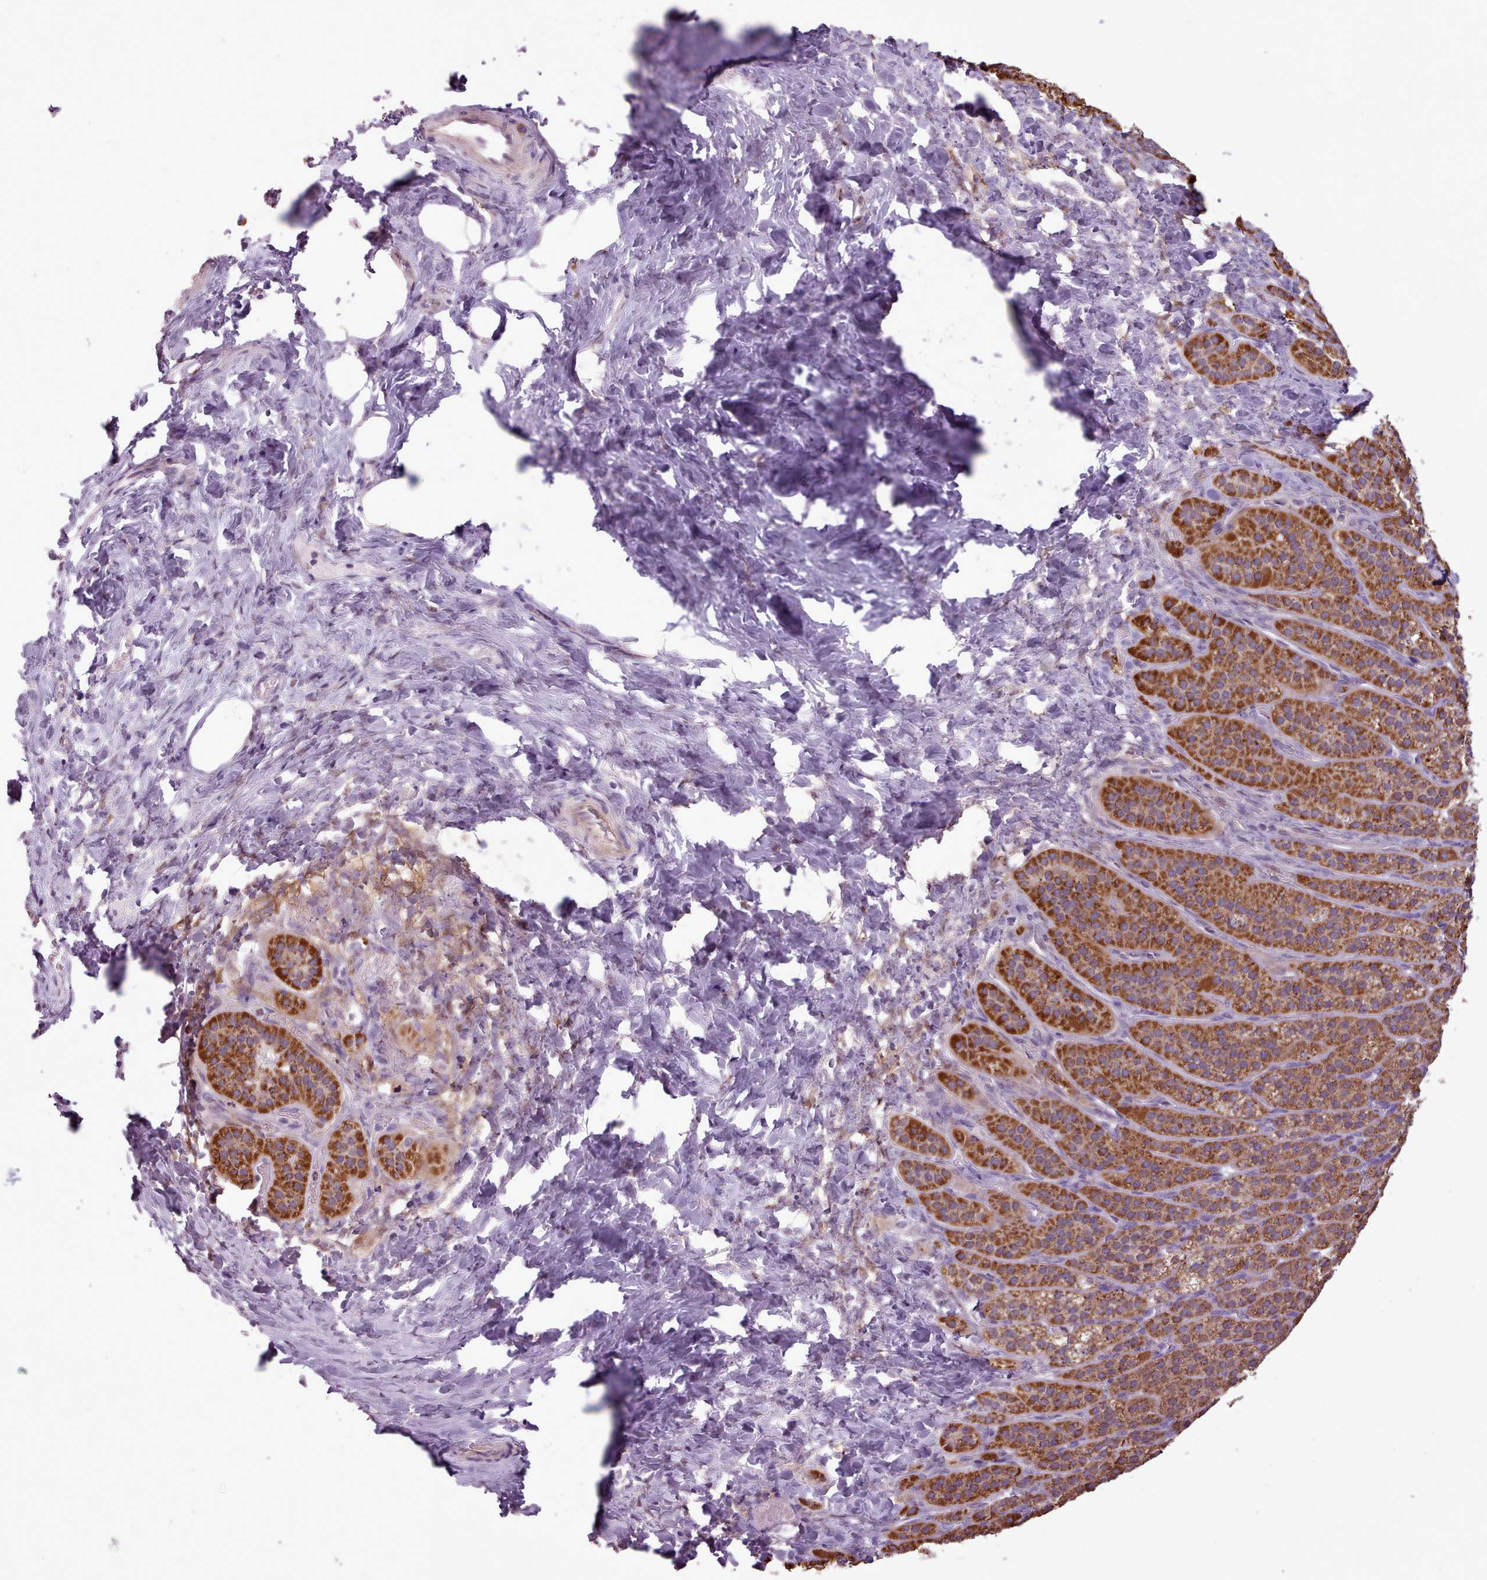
{"staining": {"intensity": "strong", "quantity": ">75%", "location": "cytoplasmic/membranous"}, "tissue": "adrenal gland", "cell_type": "Glandular cells", "image_type": "normal", "snomed": [{"axis": "morphology", "description": "Normal tissue, NOS"}, {"axis": "topography", "description": "Adrenal gland"}], "caption": "Brown immunohistochemical staining in benign human adrenal gland shows strong cytoplasmic/membranous expression in approximately >75% of glandular cells.", "gene": "SLURP1", "patient": {"sex": "female", "age": 41}}